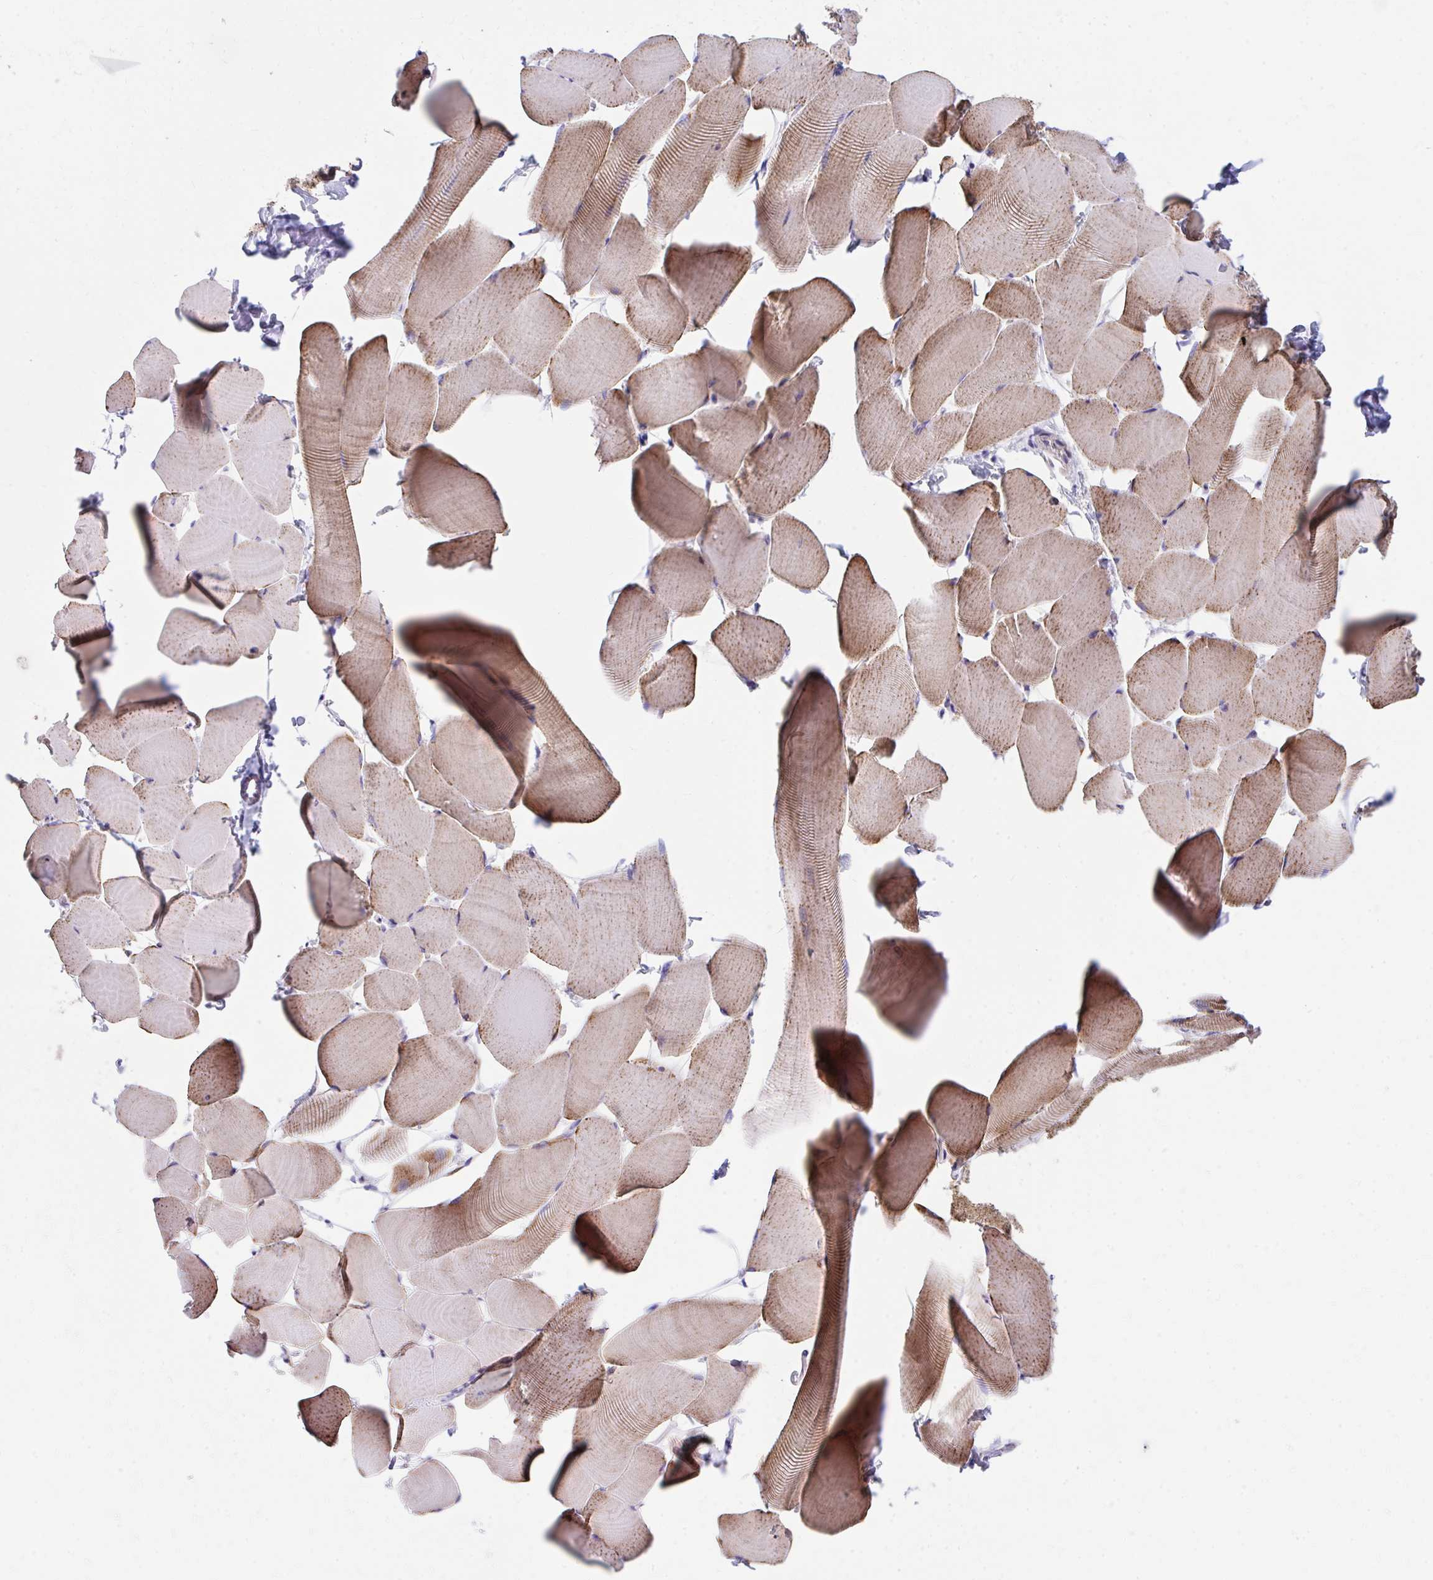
{"staining": {"intensity": "moderate", "quantity": "25%-75%", "location": "cytoplasmic/membranous"}, "tissue": "skeletal muscle", "cell_type": "Myocytes", "image_type": "normal", "snomed": [{"axis": "morphology", "description": "Normal tissue, NOS"}, {"axis": "topography", "description": "Skeletal muscle"}], "caption": "This histopathology image demonstrates immunohistochemistry staining of unremarkable human skeletal muscle, with medium moderate cytoplasmic/membranous expression in approximately 25%-75% of myocytes.", "gene": "IL37", "patient": {"sex": "male", "age": 25}}